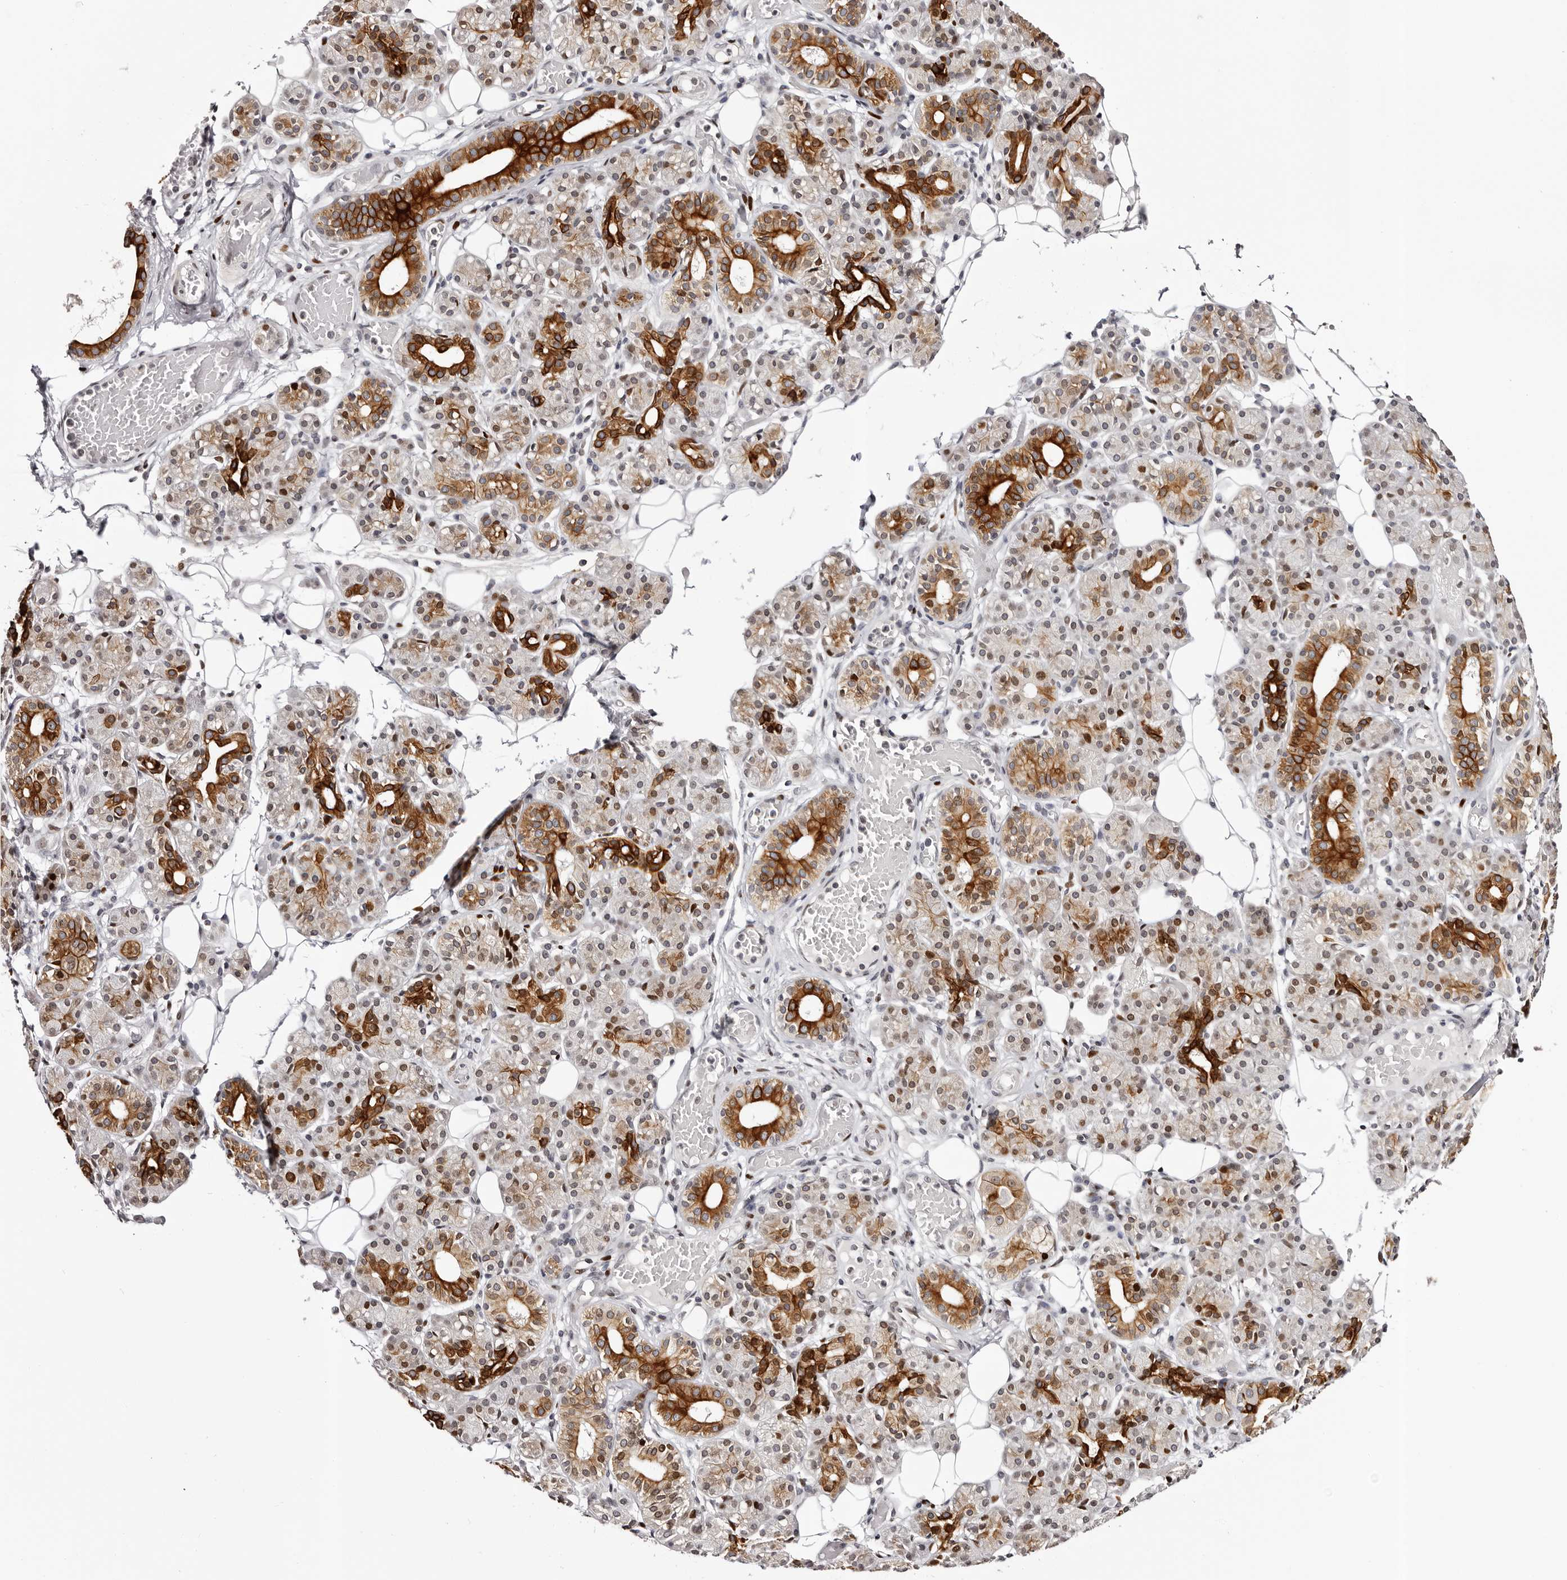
{"staining": {"intensity": "strong", "quantity": "25%-75%", "location": "cytoplasmic/membranous,nuclear"}, "tissue": "salivary gland", "cell_type": "Glandular cells", "image_type": "normal", "snomed": [{"axis": "morphology", "description": "Normal tissue, NOS"}, {"axis": "topography", "description": "Salivary gland"}], "caption": "A histopathology image of salivary gland stained for a protein shows strong cytoplasmic/membranous,nuclear brown staining in glandular cells. (brown staining indicates protein expression, while blue staining denotes nuclei).", "gene": "NUP153", "patient": {"sex": "male", "age": 63}}